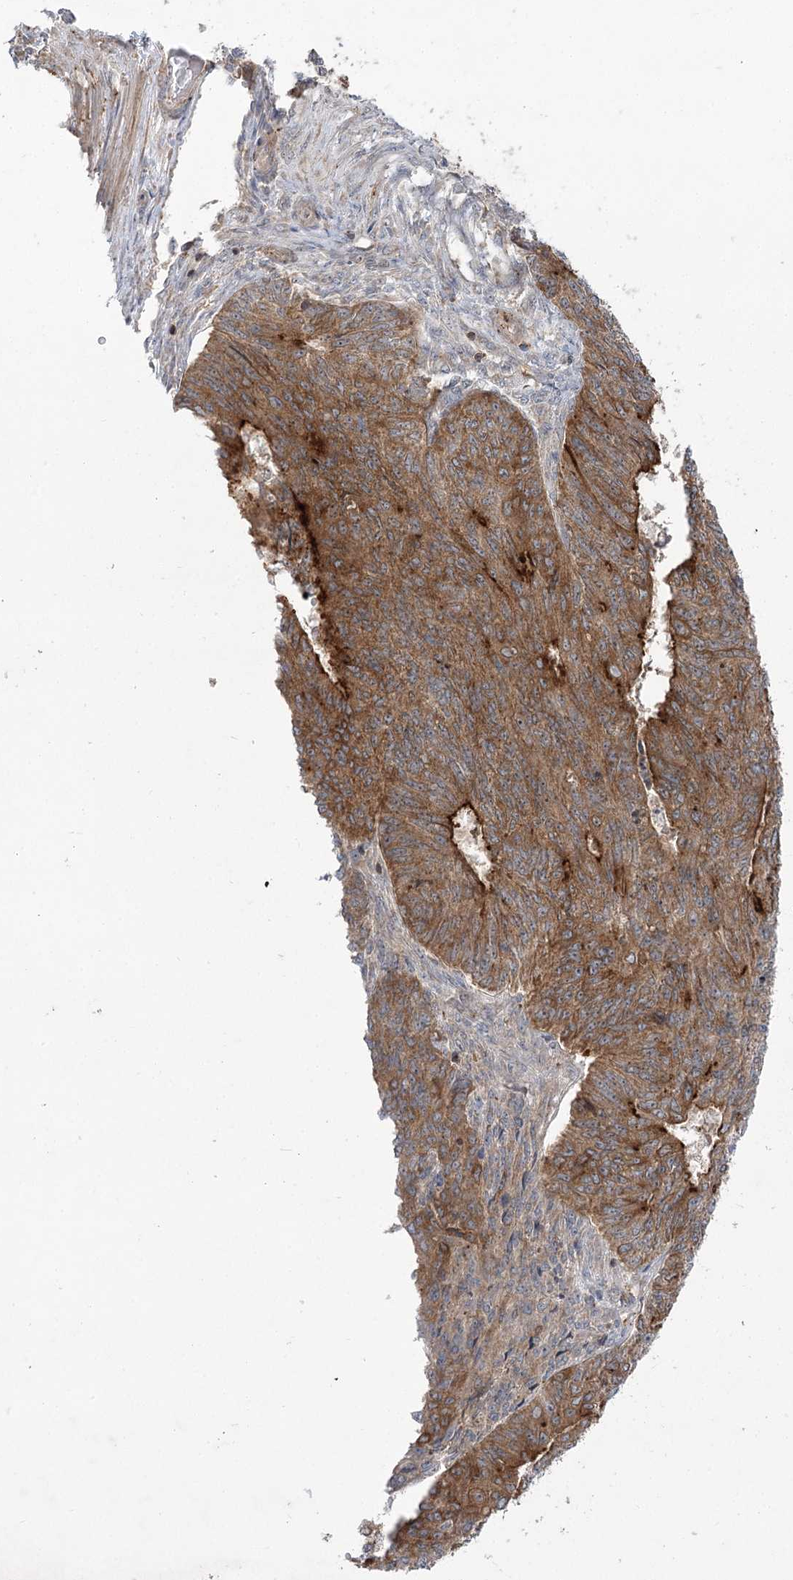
{"staining": {"intensity": "moderate", "quantity": ">75%", "location": "cytoplasmic/membranous"}, "tissue": "endometrial cancer", "cell_type": "Tumor cells", "image_type": "cancer", "snomed": [{"axis": "morphology", "description": "Adenocarcinoma, NOS"}, {"axis": "topography", "description": "Endometrium"}], "caption": "A histopathology image showing moderate cytoplasmic/membranous positivity in approximately >75% of tumor cells in endometrial cancer (adenocarcinoma), as visualized by brown immunohistochemical staining.", "gene": "SYTL1", "patient": {"sex": "female", "age": 32}}